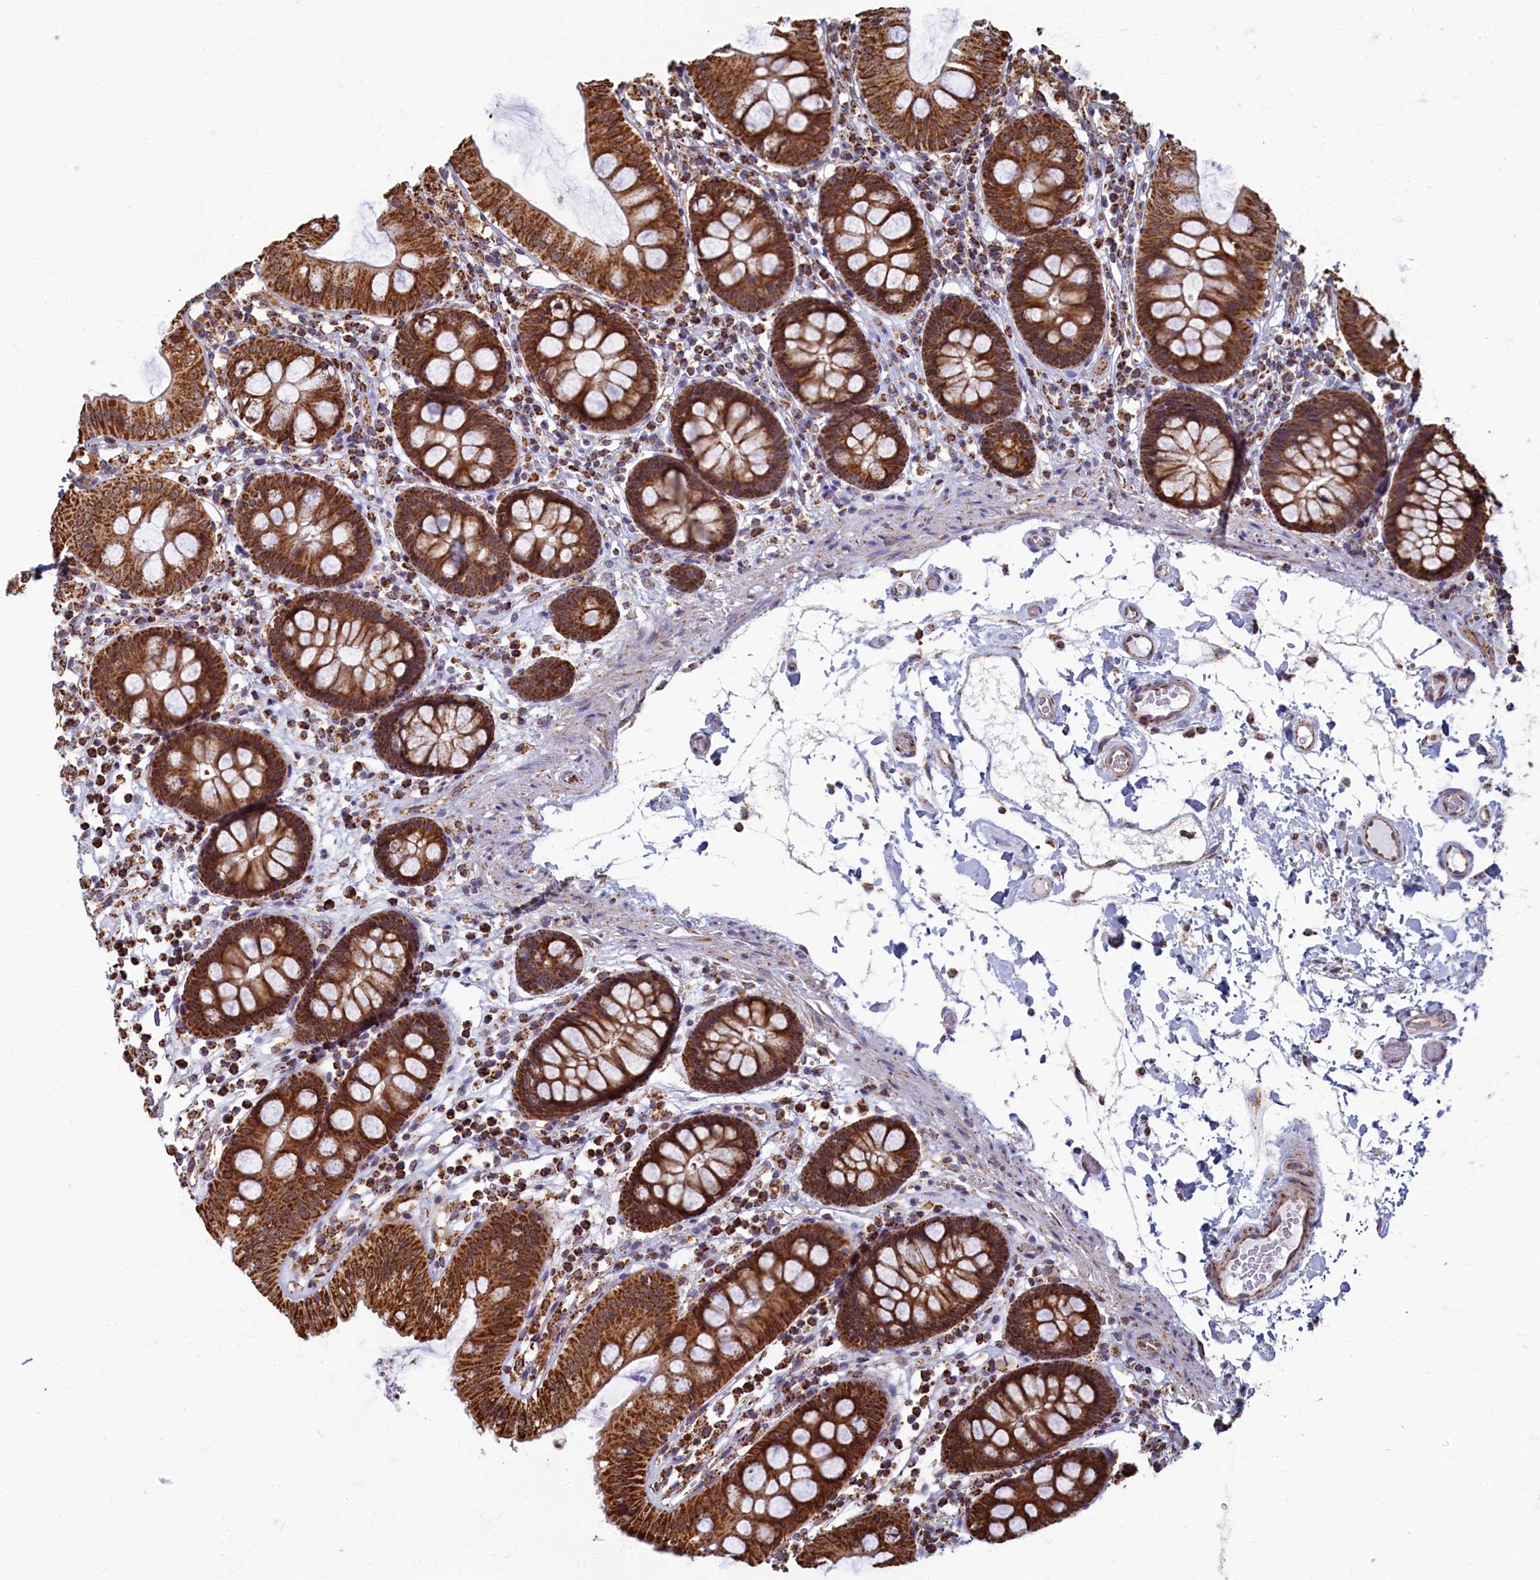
{"staining": {"intensity": "moderate", "quantity": ">75%", "location": "cytoplasmic/membranous"}, "tissue": "colon", "cell_type": "Endothelial cells", "image_type": "normal", "snomed": [{"axis": "morphology", "description": "Normal tissue, NOS"}, {"axis": "topography", "description": "Colon"}], "caption": "Protein staining of benign colon exhibits moderate cytoplasmic/membranous staining in approximately >75% of endothelial cells.", "gene": "SPR", "patient": {"sex": "male", "age": 84}}